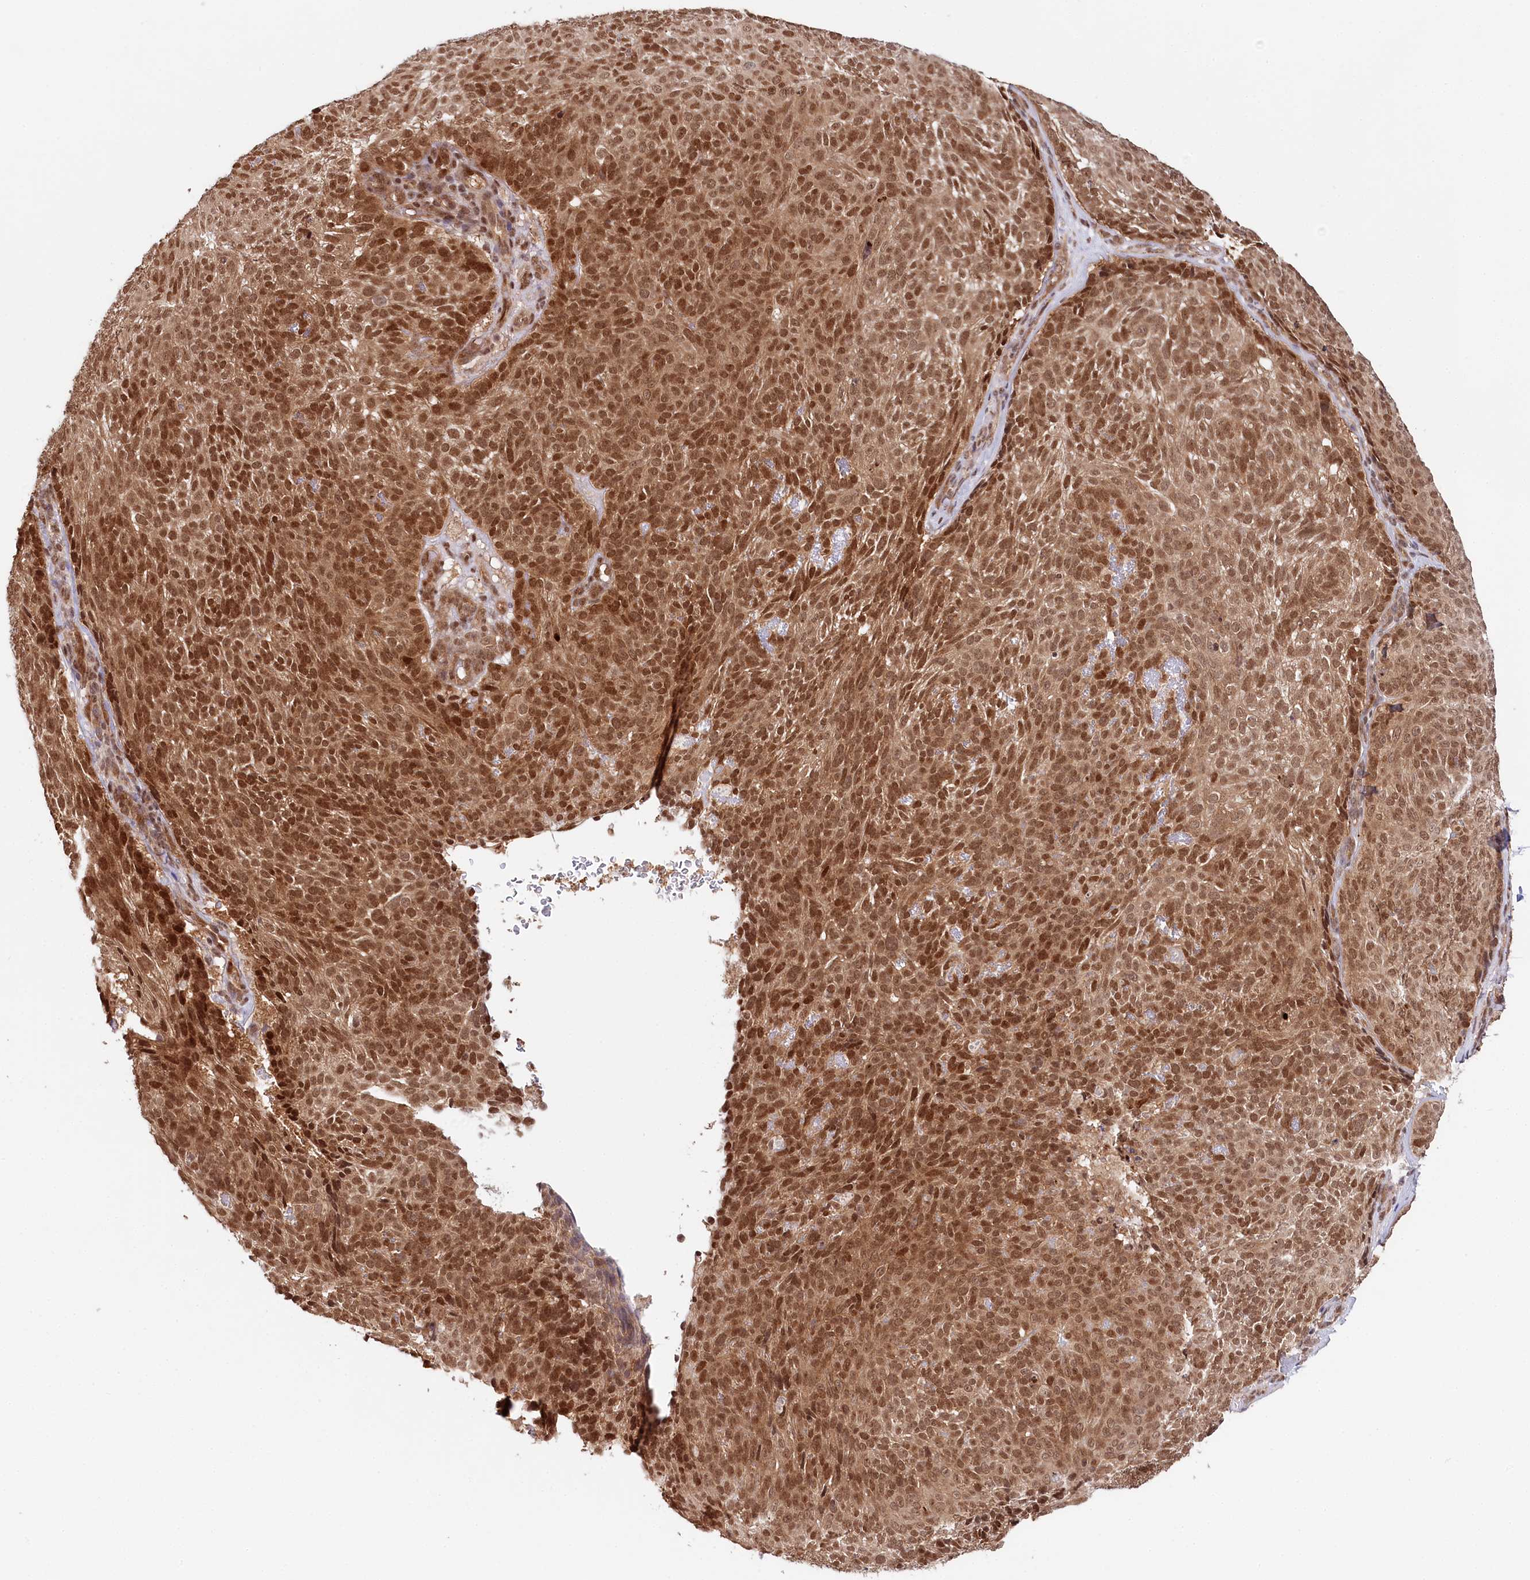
{"staining": {"intensity": "strong", "quantity": ">75%", "location": "nuclear"}, "tissue": "skin cancer", "cell_type": "Tumor cells", "image_type": "cancer", "snomed": [{"axis": "morphology", "description": "Basal cell carcinoma"}, {"axis": "topography", "description": "Skin"}], "caption": "Brown immunohistochemical staining in human skin basal cell carcinoma displays strong nuclear staining in about >75% of tumor cells.", "gene": "CCDC65", "patient": {"sex": "male", "age": 85}}